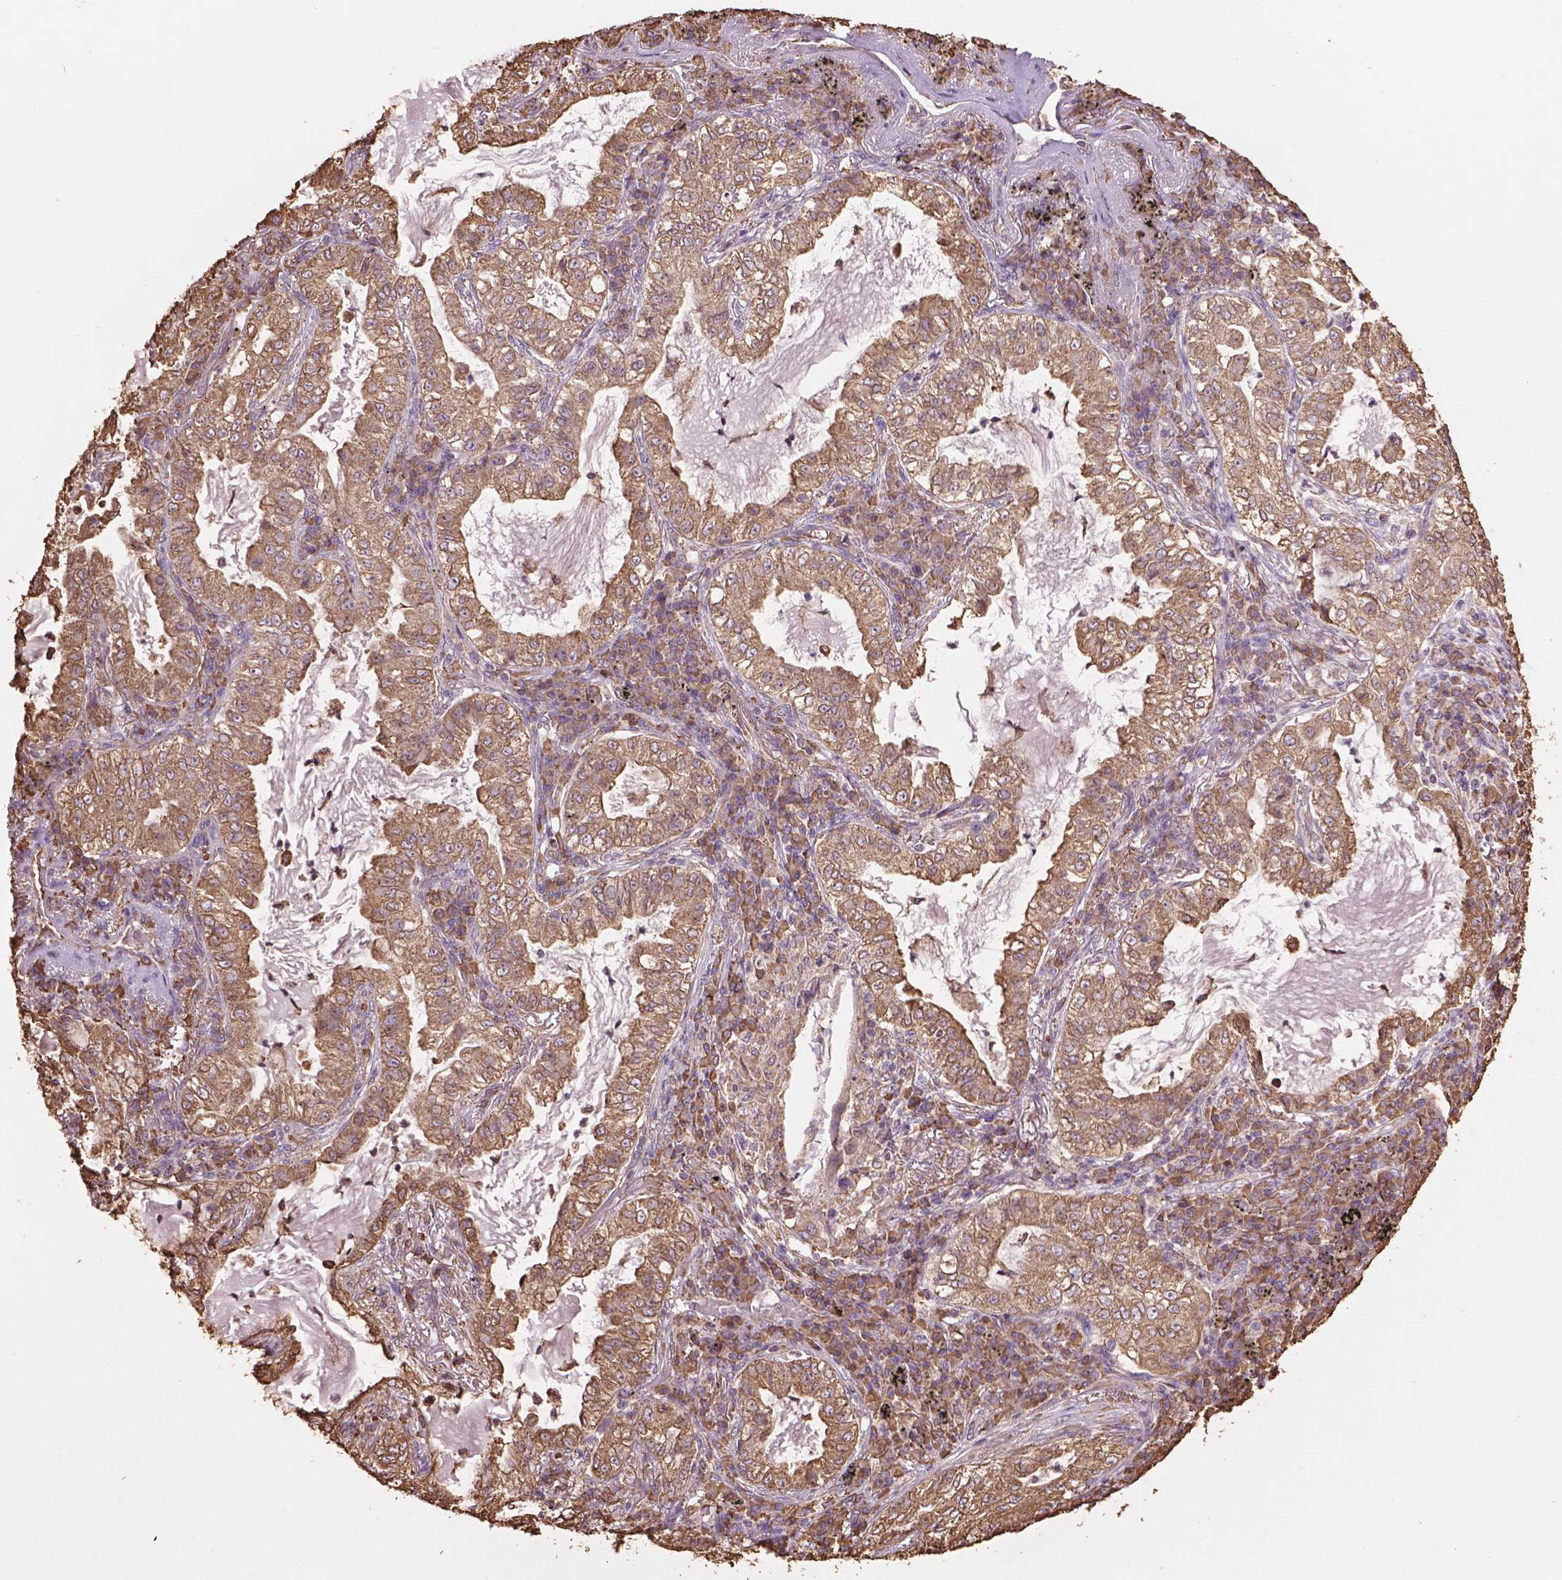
{"staining": {"intensity": "moderate", "quantity": ">75%", "location": "cytoplasmic/membranous"}, "tissue": "lung cancer", "cell_type": "Tumor cells", "image_type": "cancer", "snomed": [{"axis": "morphology", "description": "Adenocarcinoma, NOS"}, {"axis": "topography", "description": "Lung"}], "caption": "Adenocarcinoma (lung) tissue exhibits moderate cytoplasmic/membranous expression in about >75% of tumor cells, visualized by immunohistochemistry. The staining is performed using DAB brown chromogen to label protein expression. The nuclei are counter-stained blue using hematoxylin.", "gene": "PPP2R5E", "patient": {"sex": "female", "age": 73}}